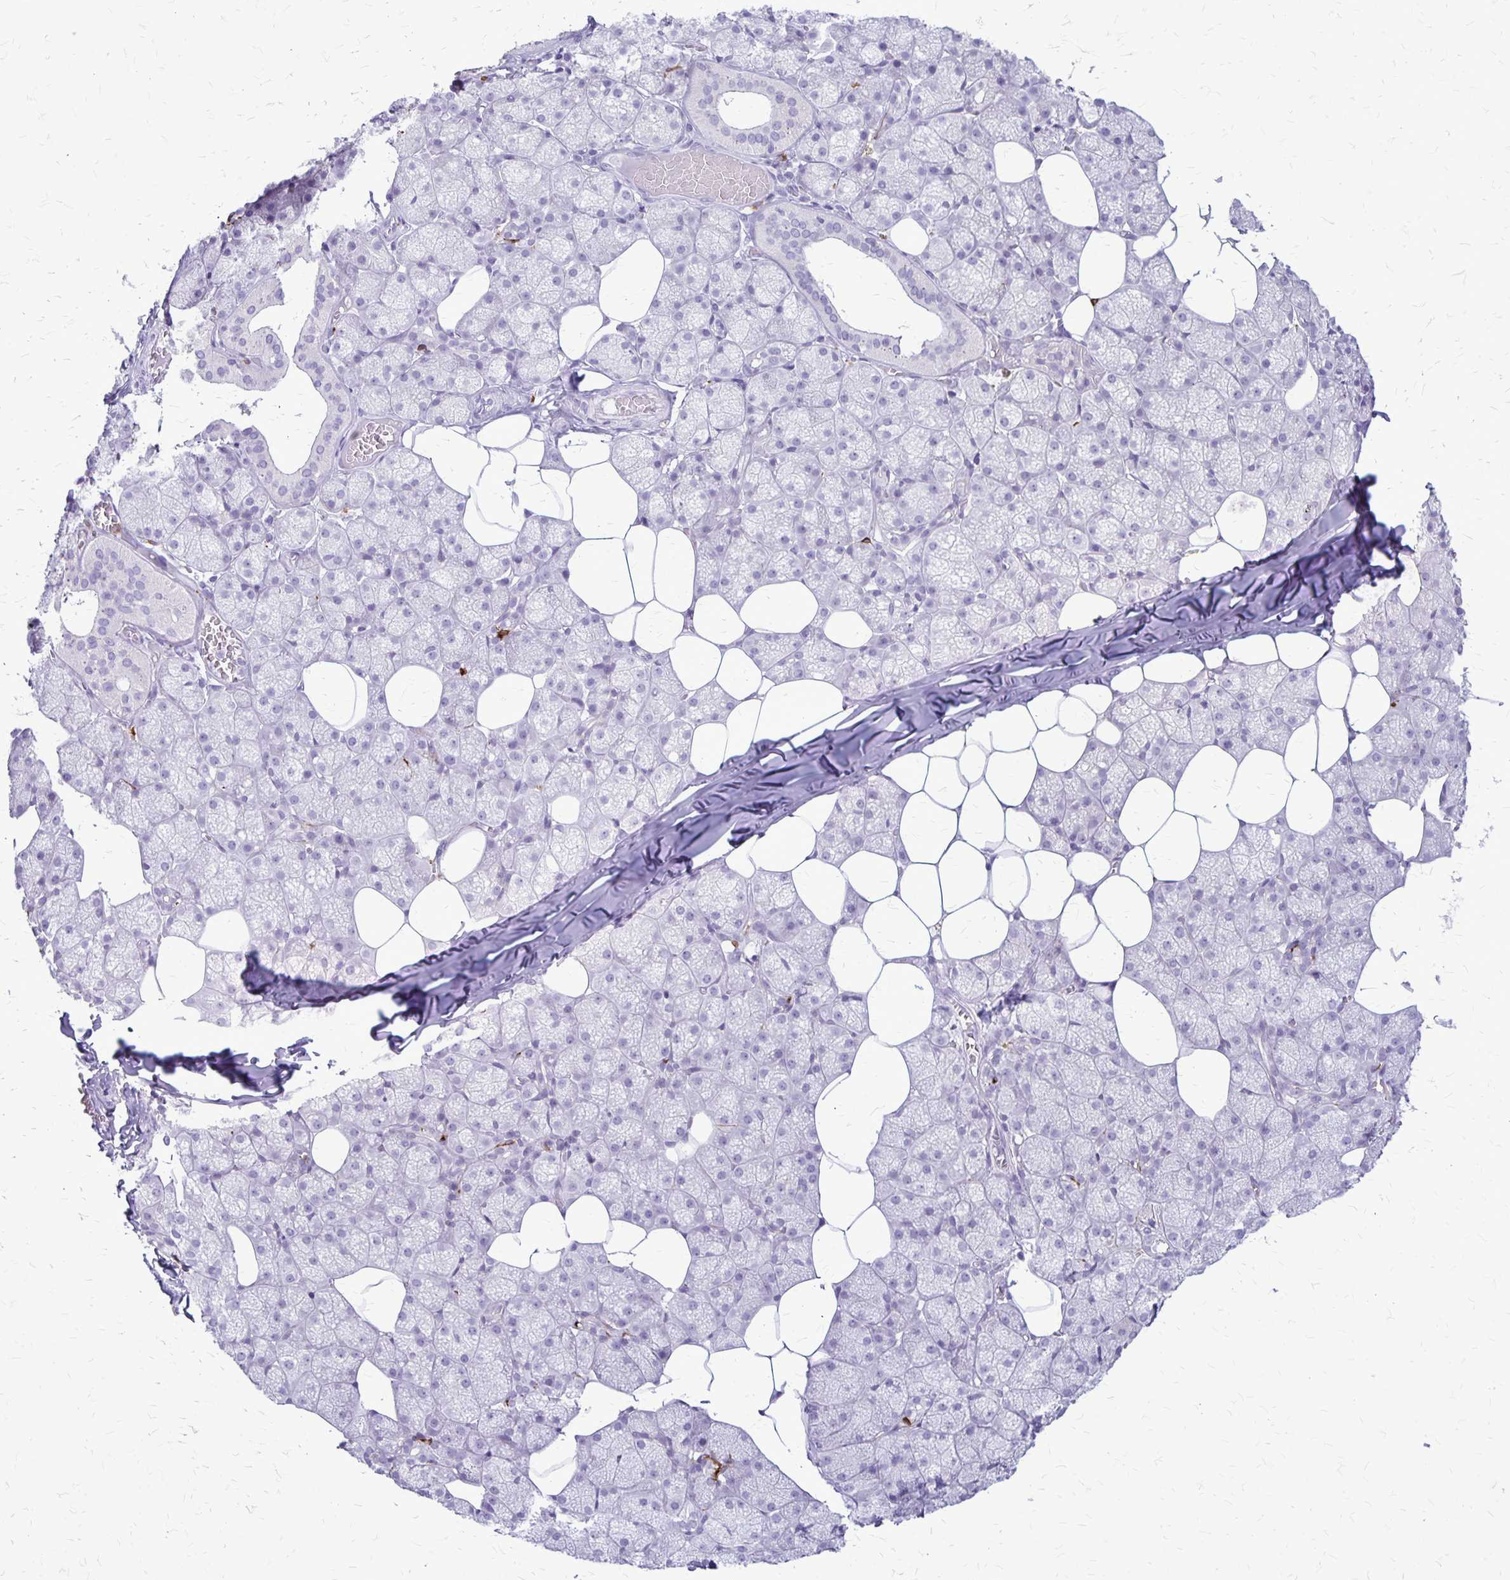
{"staining": {"intensity": "negative", "quantity": "none", "location": "none"}, "tissue": "salivary gland", "cell_type": "Glandular cells", "image_type": "normal", "snomed": [{"axis": "morphology", "description": "Normal tissue, NOS"}, {"axis": "topography", "description": "Salivary gland"}, {"axis": "topography", "description": "Peripheral nerve tissue"}], "caption": "This is a photomicrograph of immunohistochemistry staining of benign salivary gland, which shows no positivity in glandular cells. The staining is performed using DAB (3,3'-diaminobenzidine) brown chromogen with nuclei counter-stained in using hematoxylin.", "gene": "RTN1", "patient": {"sex": "male", "age": 38}}